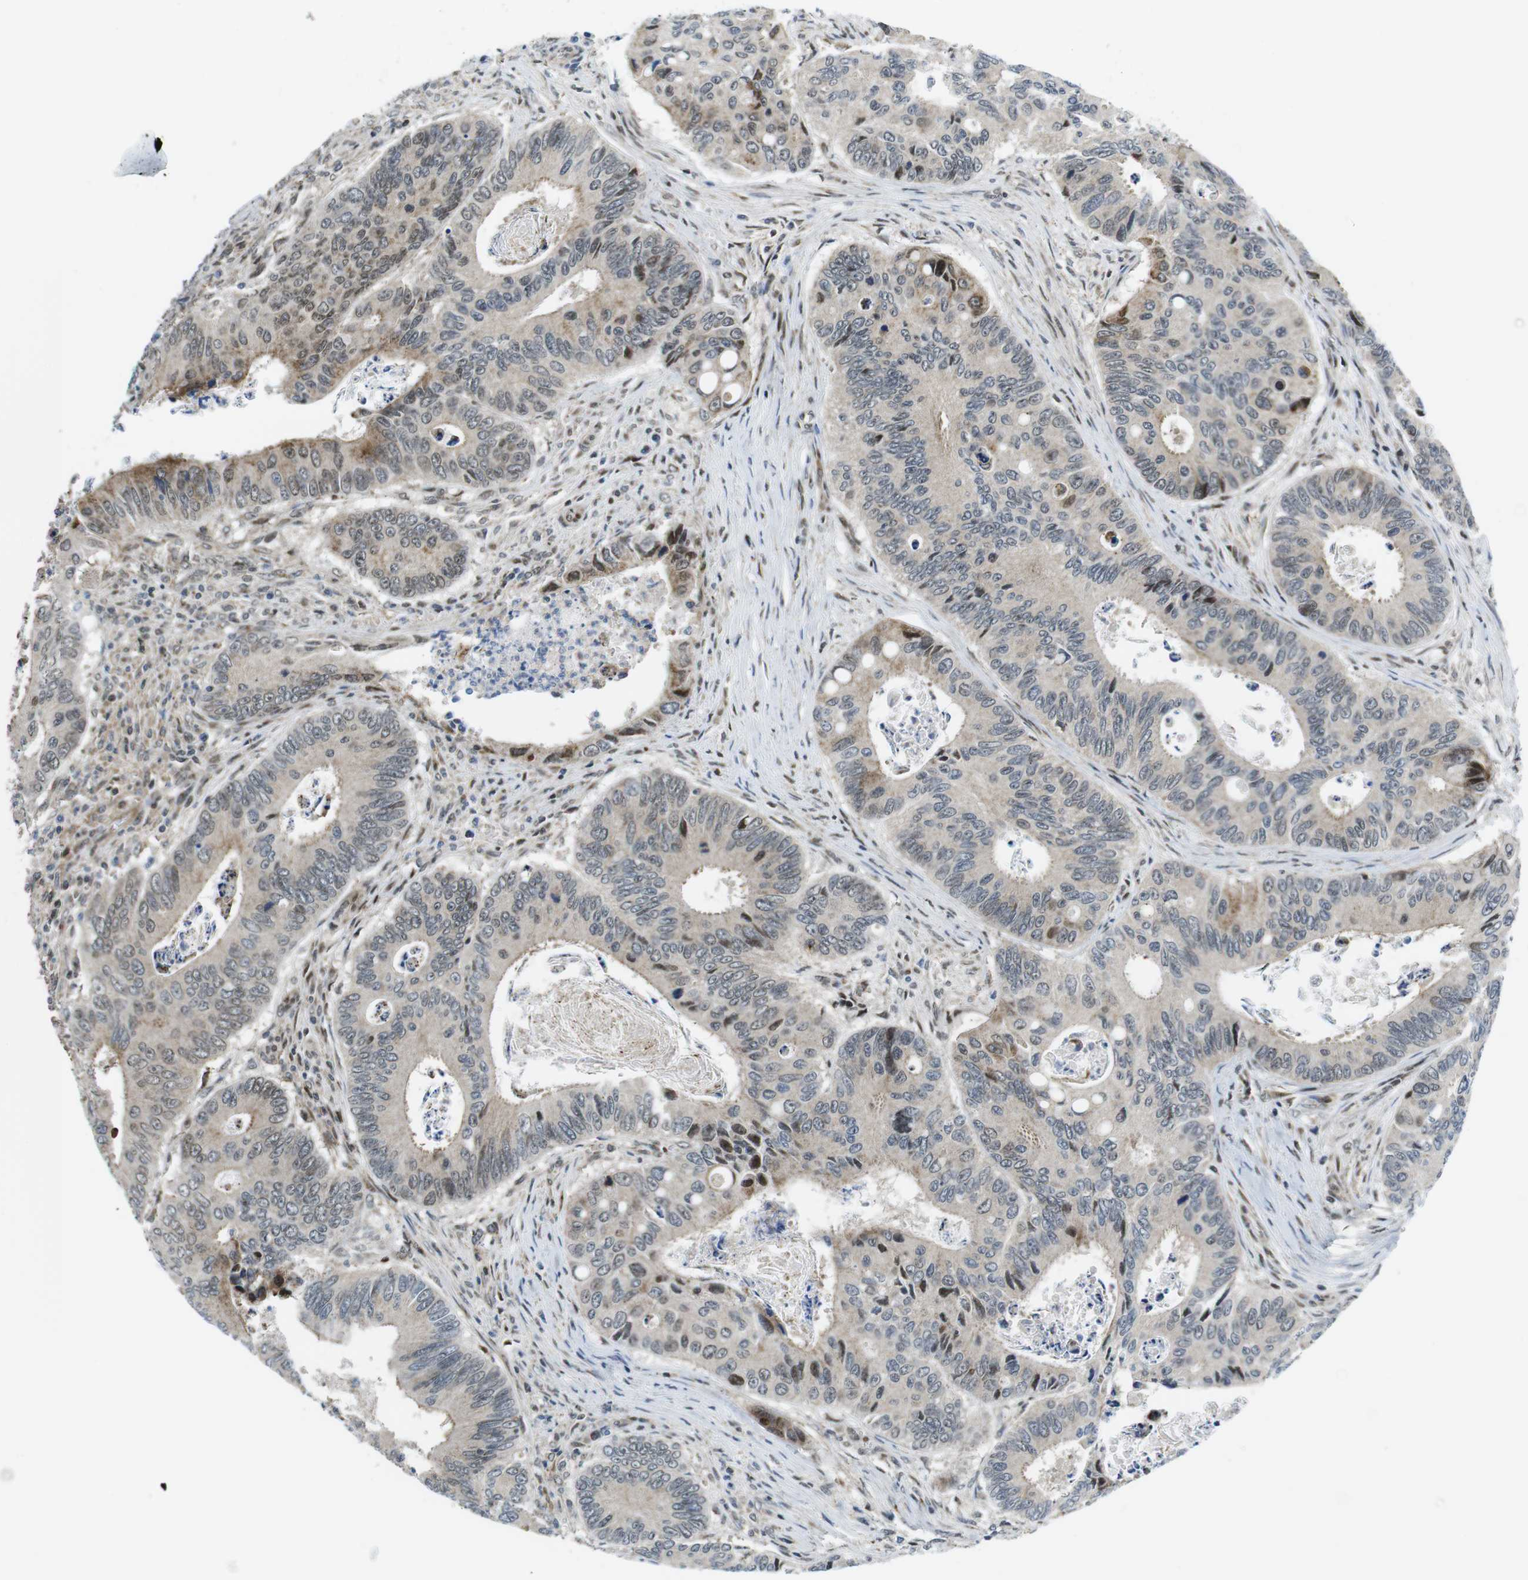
{"staining": {"intensity": "moderate", "quantity": "<25%", "location": "cytoplasmic/membranous,nuclear"}, "tissue": "colorectal cancer", "cell_type": "Tumor cells", "image_type": "cancer", "snomed": [{"axis": "morphology", "description": "Inflammation, NOS"}, {"axis": "morphology", "description": "Adenocarcinoma, NOS"}, {"axis": "topography", "description": "Colon"}], "caption": "Brown immunohistochemical staining in human colorectal cancer (adenocarcinoma) shows moderate cytoplasmic/membranous and nuclear expression in approximately <25% of tumor cells. The staining was performed using DAB to visualize the protein expression in brown, while the nuclei were stained in blue with hematoxylin (Magnification: 20x).", "gene": "CUL7", "patient": {"sex": "male", "age": 72}}